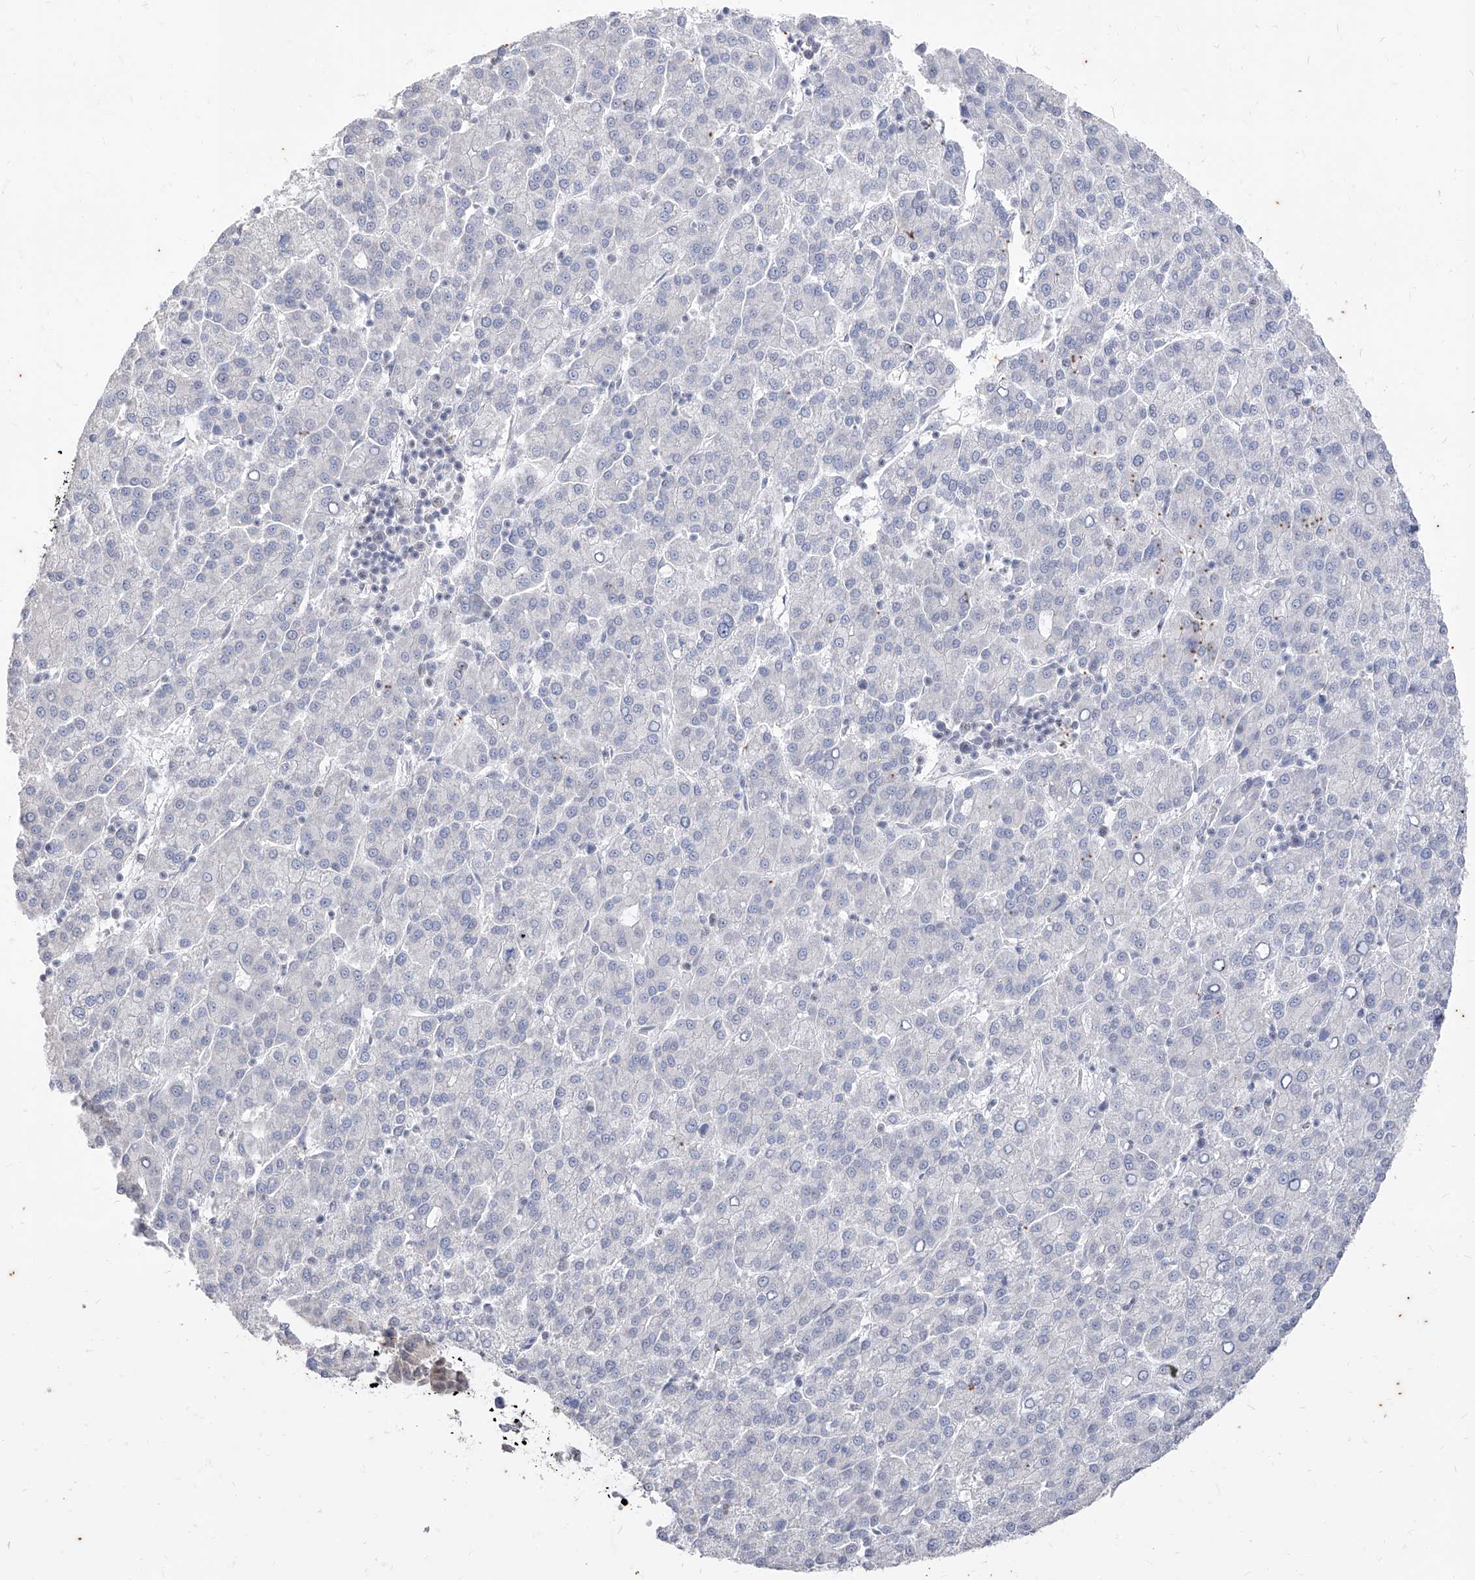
{"staining": {"intensity": "negative", "quantity": "none", "location": "none"}, "tissue": "liver cancer", "cell_type": "Tumor cells", "image_type": "cancer", "snomed": [{"axis": "morphology", "description": "Carcinoma, Hepatocellular, NOS"}, {"axis": "topography", "description": "Liver"}], "caption": "The micrograph shows no staining of tumor cells in liver hepatocellular carcinoma.", "gene": "PHF20L1", "patient": {"sex": "female", "age": 58}}